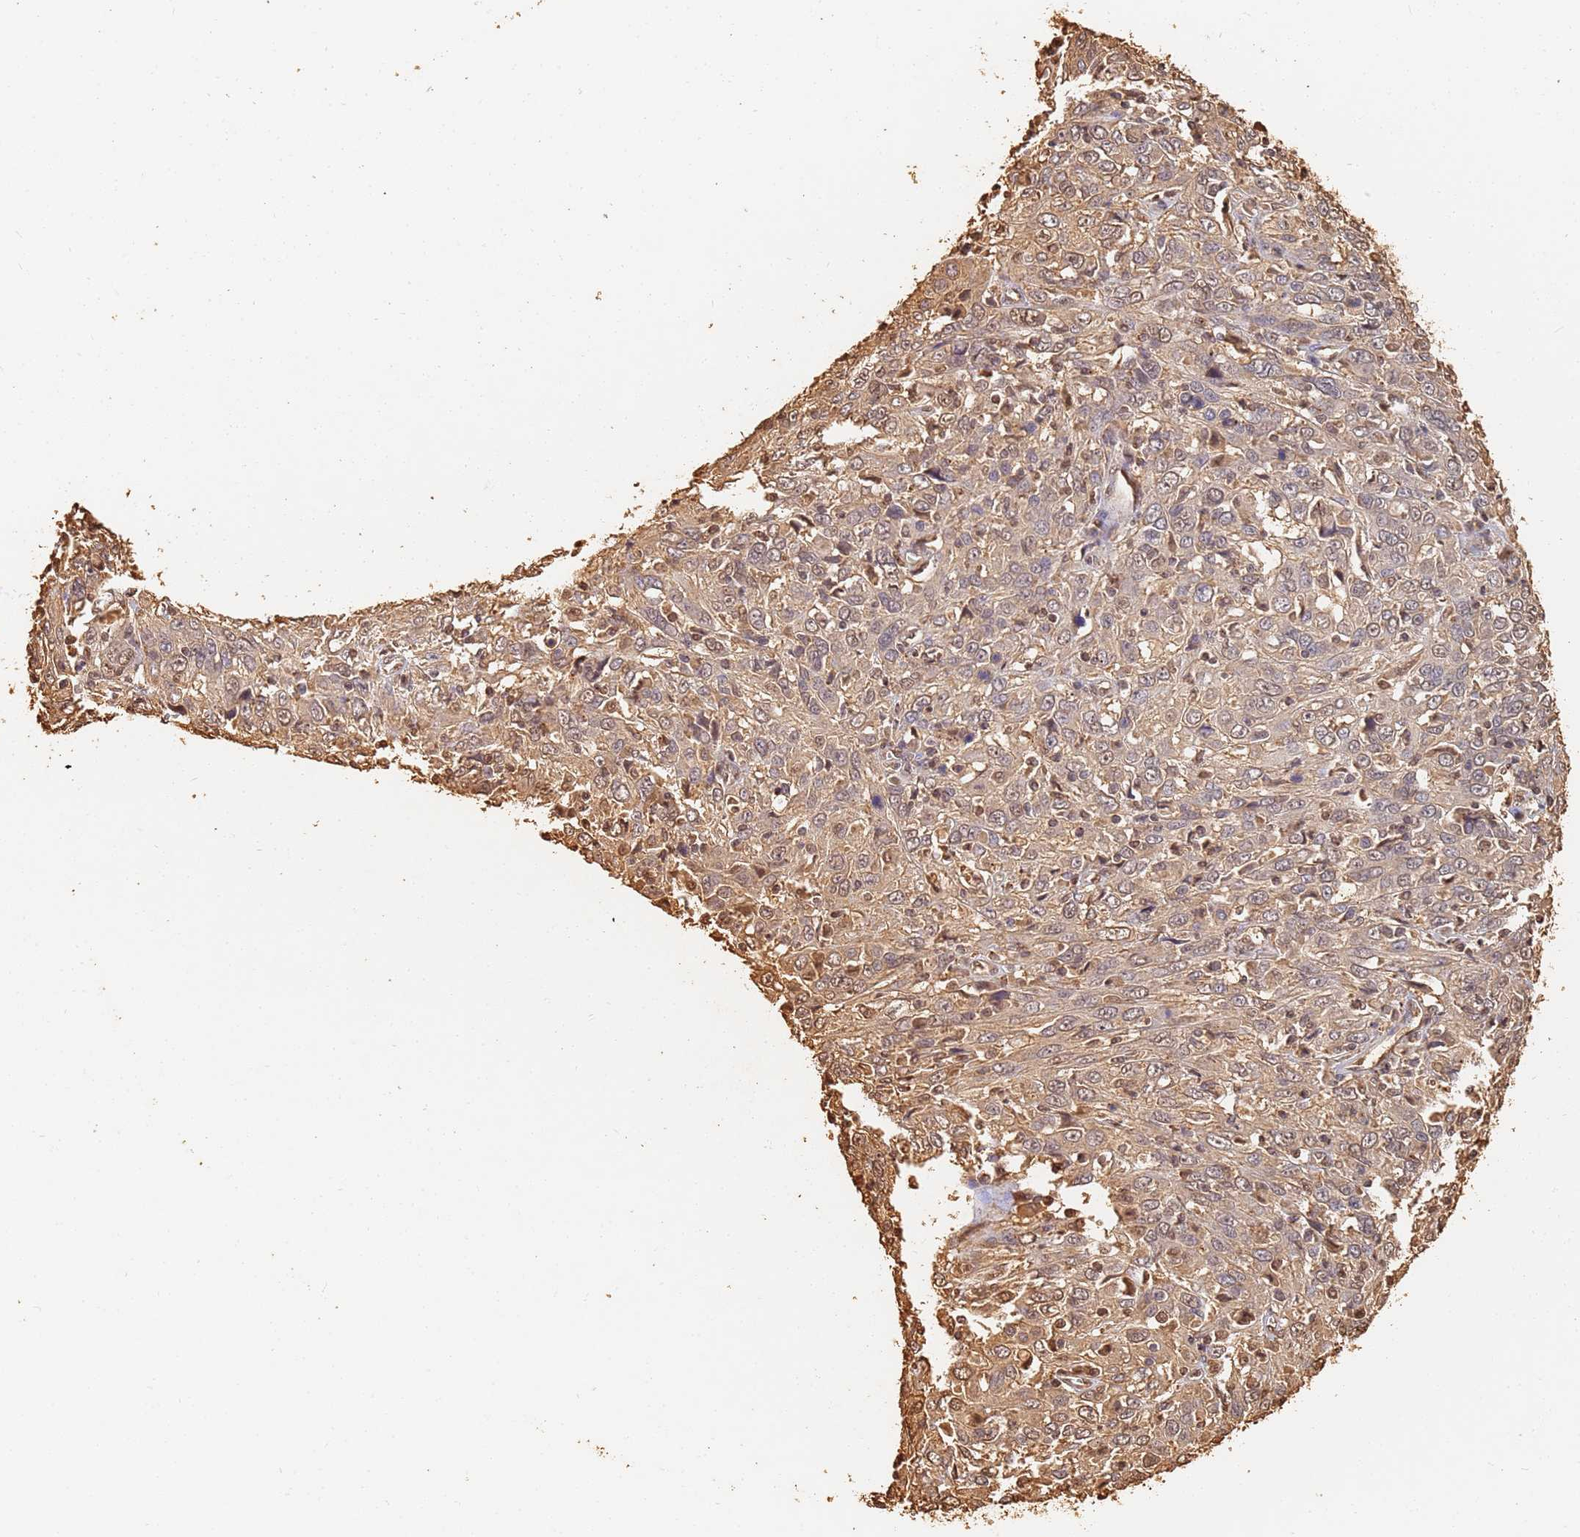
{"staining": {"intensity": "weak", "quantity": ">75%", "location": "cytoplasmic/membranous,nuclear"}, "tissue": "cervical cancer", "cell_type": "Tumor cells", "image_type": "cancer", "snomed": [{"axis": "morphology", "description": "Squamous cell carcinoma, NOS"}, {"axis": "topography", "description": "Cervix"}], "caption": "Weak cytoplasmic/membranous and nuclear protein expression is identified in about >75% of tumor cells in cervical squamous cell carcinoma.", "gene": "JAK2", "patient": {"sex": "female", "age": 46}}